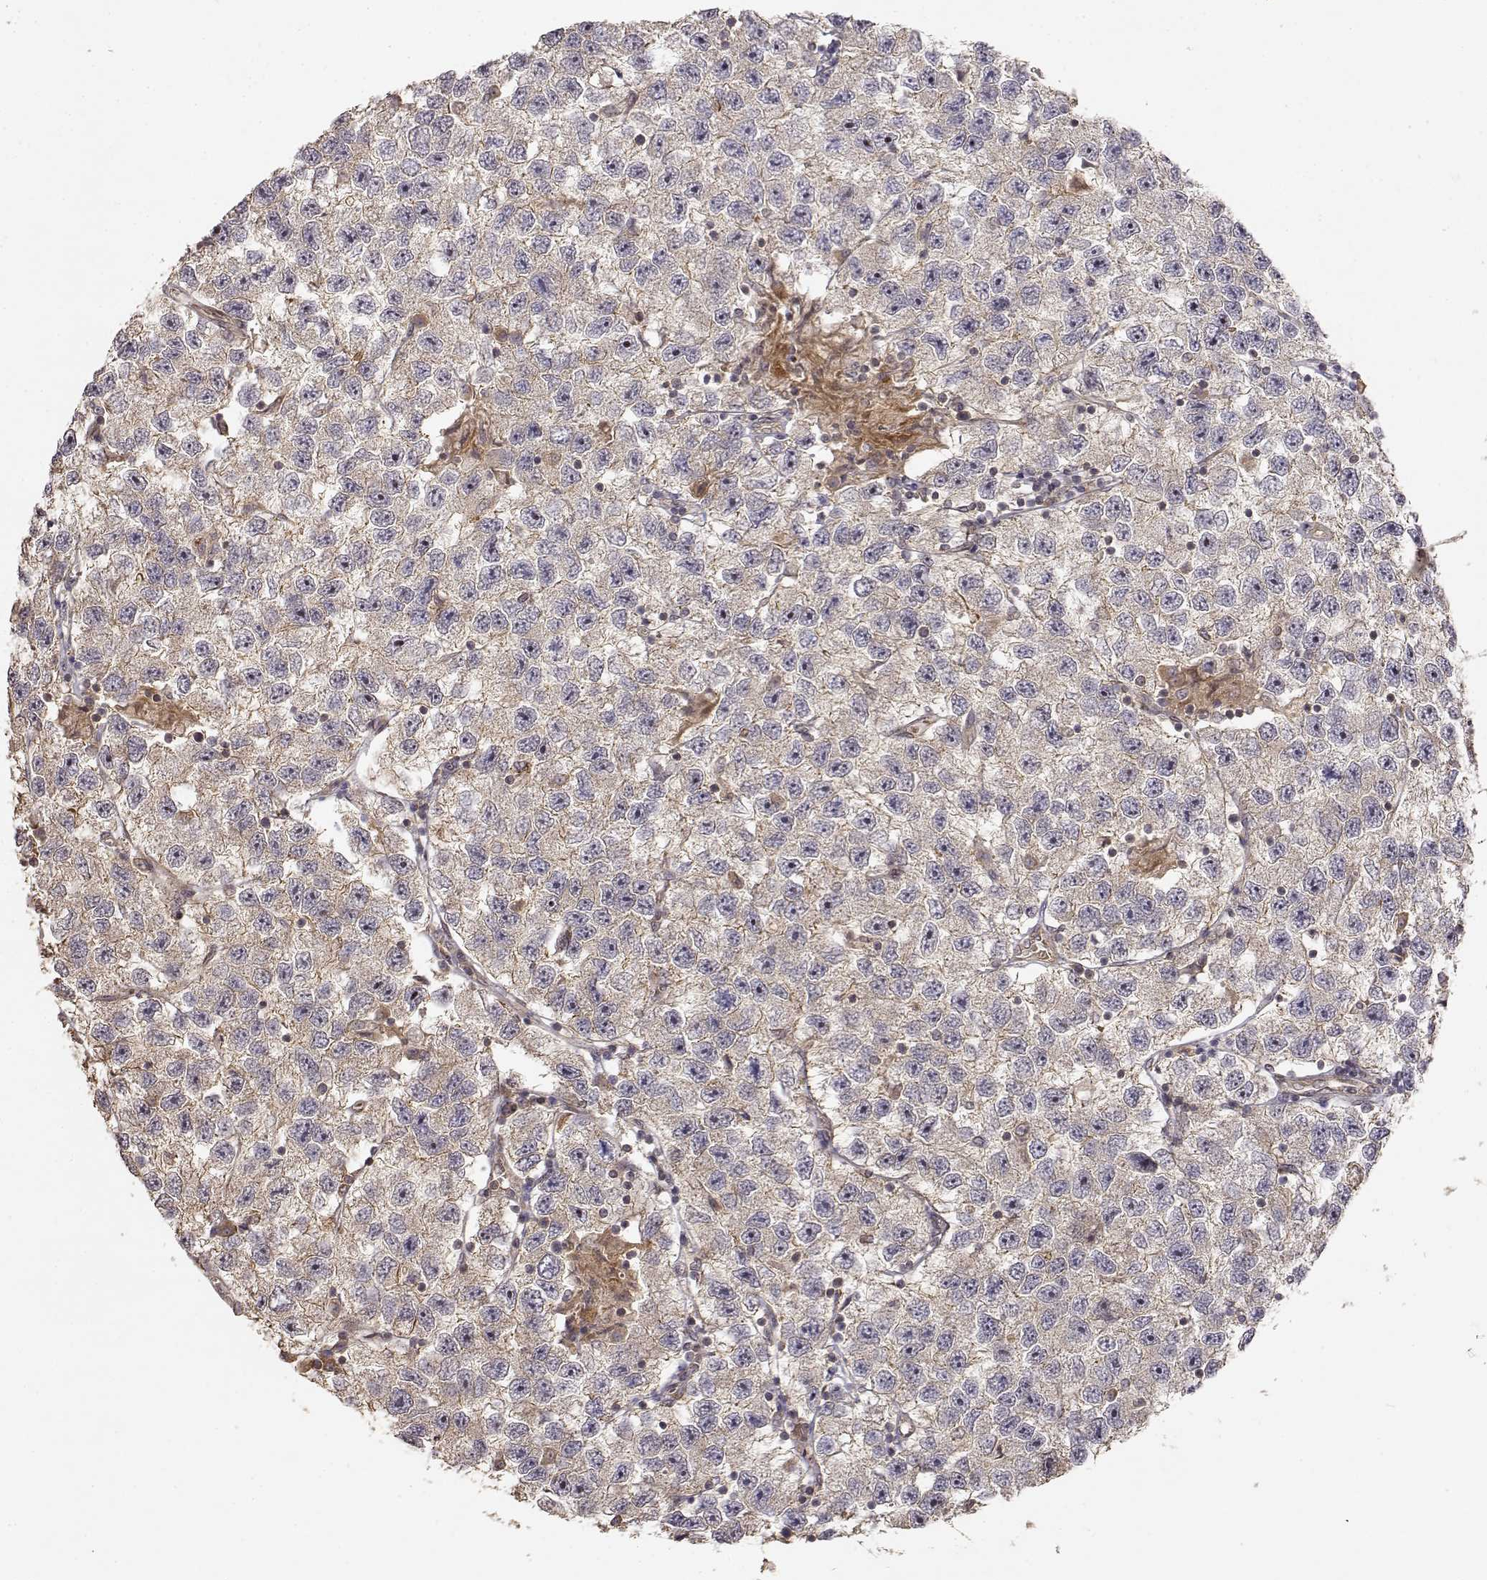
{"staining": {"intensity": "weak", "quantity": ">75%", "location": "cytoplasmic/membranous"}, "tissue": "testis cancer", "cell_type": "Tumor cells", "image_type": "cancer", "snomed": [{"axis": "morphology", "description": "Seminoma, NOS"}, {"axis": "topography", "description": "Testis"}], "caption": "Testis cancer (seminoma) was stained to show a protein in brown. There is low levels of weak cytoplasmic/membranous staining in about >75% of tumor cells. (IHC, brightfield microscopy, high magnification).", "gene": "PICK1", "patient": {"sex": "male", "age": 26}}